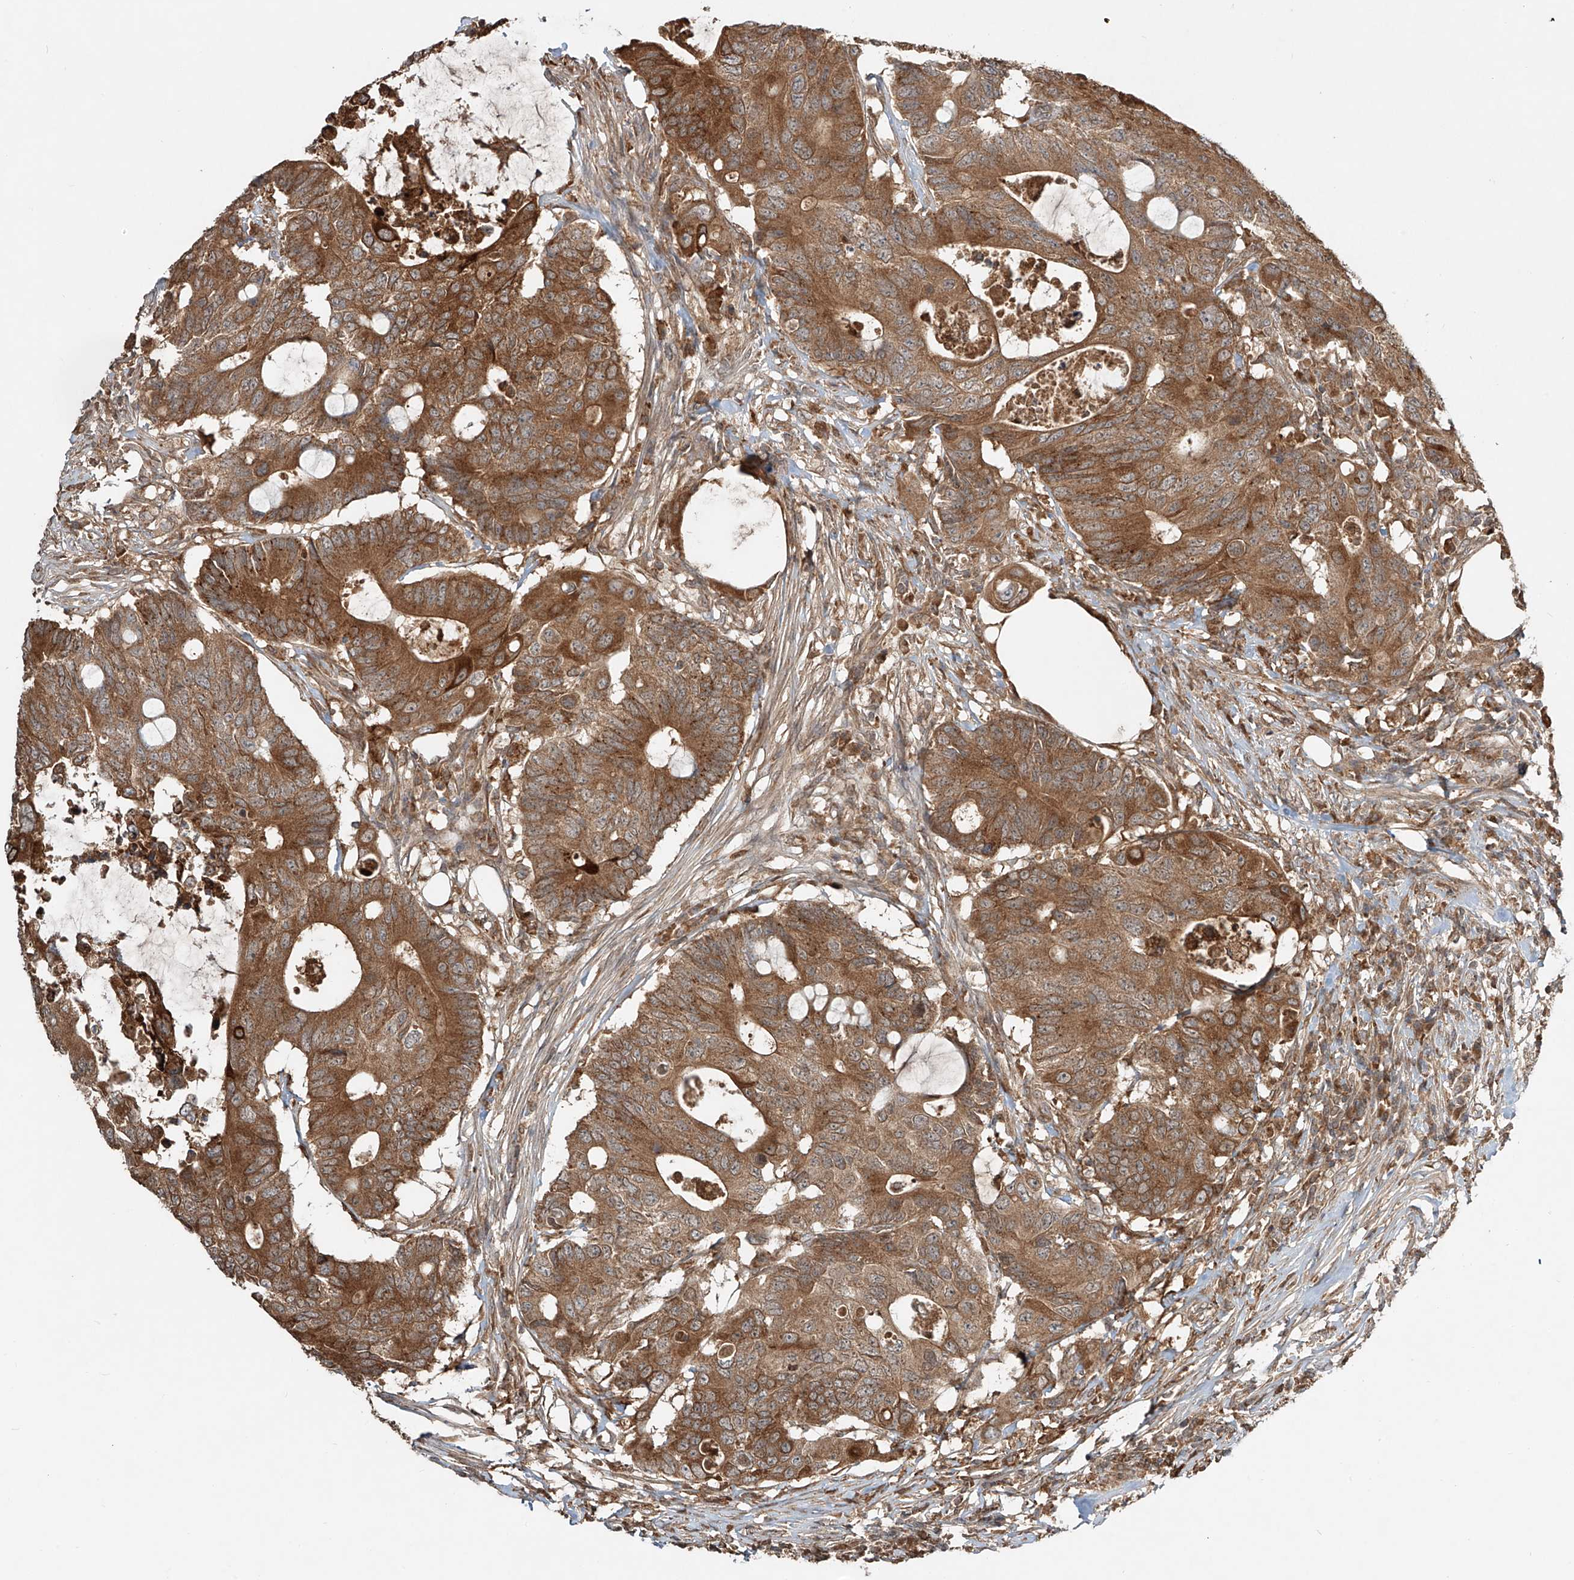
{"staining": {"intensity": "moderate", "quantity": ">75%", "location": "cytoplasmic/membranous"}, "tissue": "colorectal cancer", "cell_type": "Tumor cells", "image_type": "cancer", "snomed": [{"axis": "morphology", "description": "Adenocarcinoma, NOS"}, {"axis": "topography", "description": "Colon"}], "caption": "Adenocarcinoma (colorectal) stained with immunohistochemistry (IHC) reveals moderate cytoplasmic/membranous expression in about >75% of tumor cells.", "gene": "ERO1A", "patient": {"sex": "male", "age": 71}}